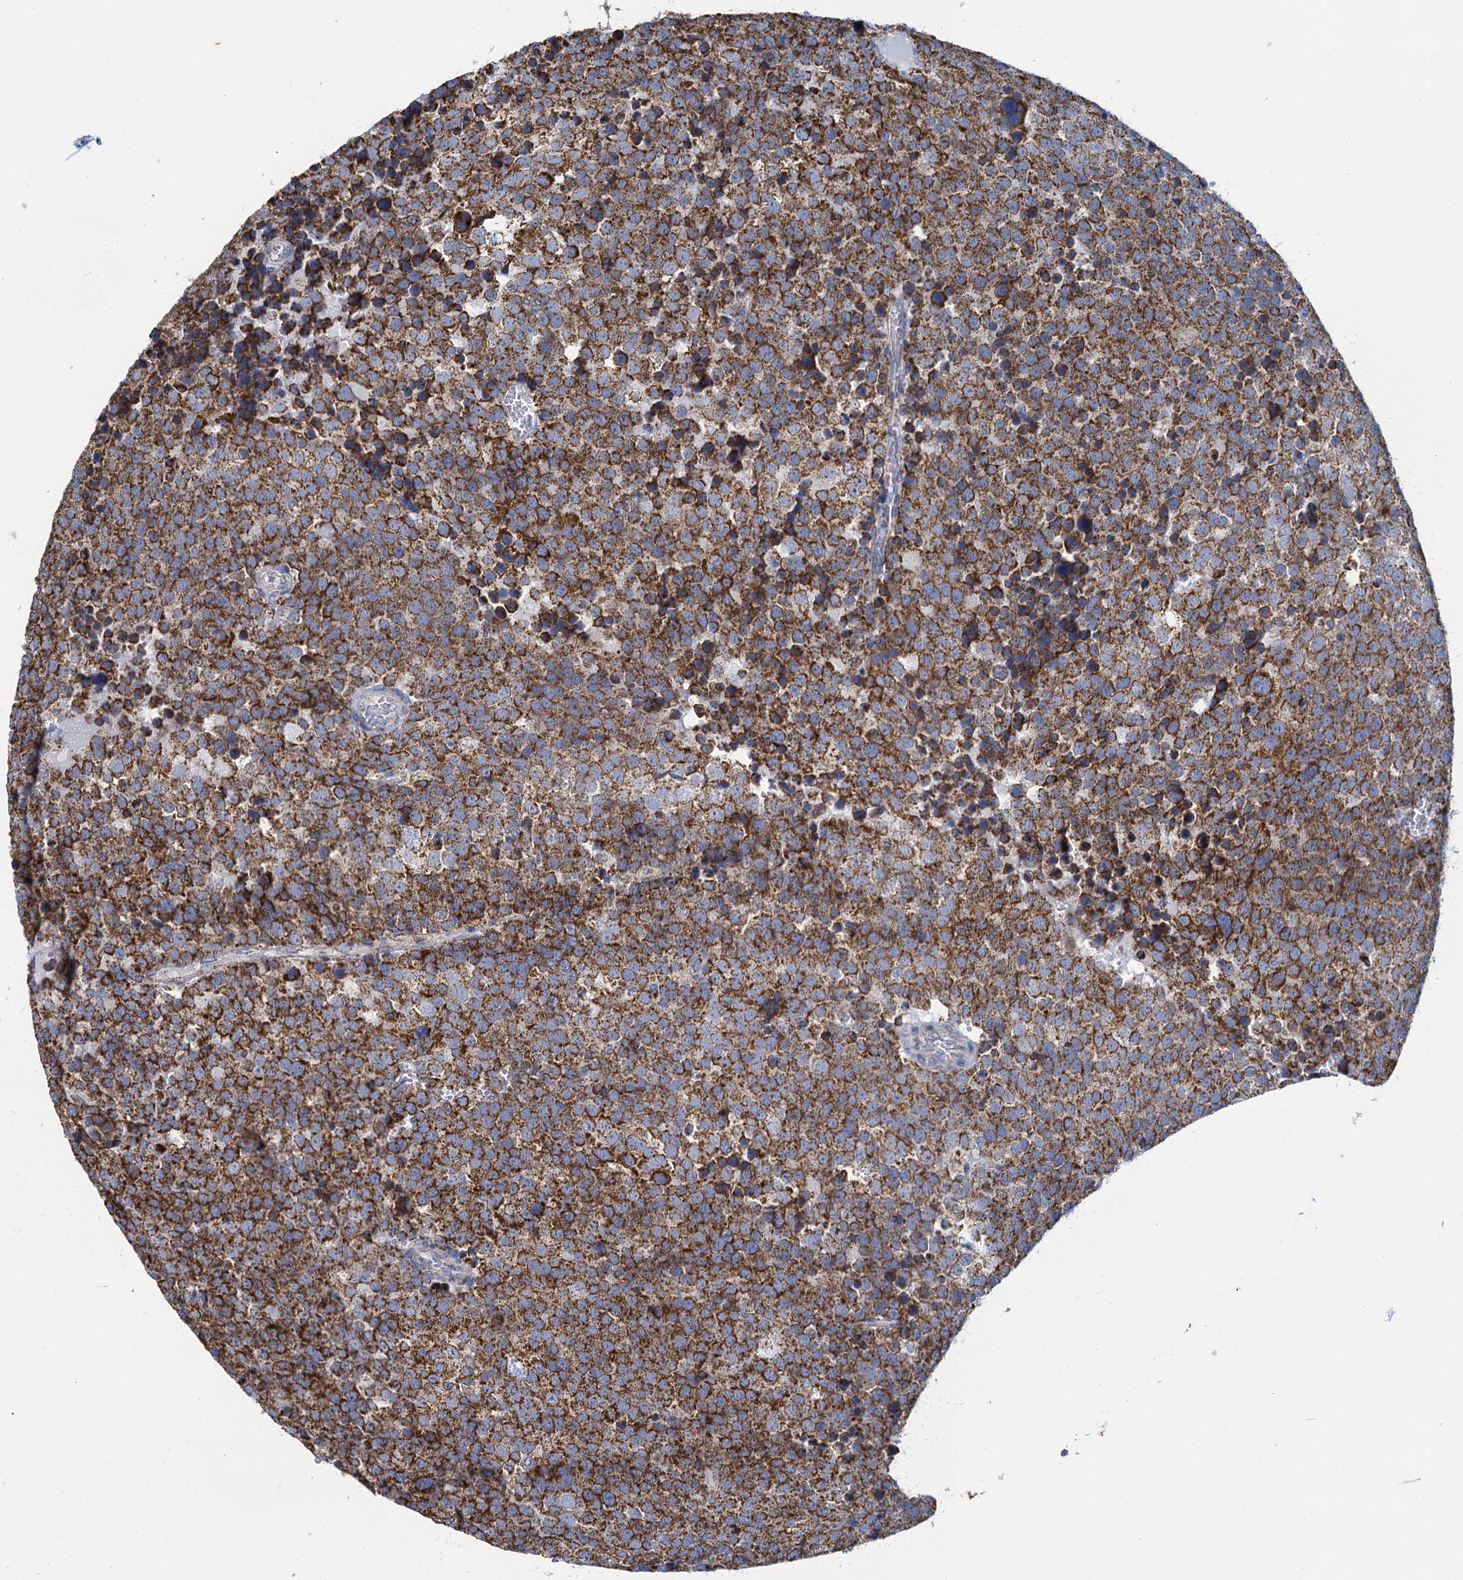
{"staining": {"intensity": "strong", "quantity": ">75%", "location": "cytoplasmic/membranous"}, "tissue": "testis cancer", "cell_type": "Tumor cells", "image_type": "cancer", "snomed": [{"axis": "morphology", "description": "Seminoma, NOS"}, {"axis": "topography", "description": "Testis"}], "caption": "Testis cancer stained with immunohistochemistry displays strong cytoplasmic/membranous expression in about >75% of tumor cells.", "gene": "CCP110", "patient": {"sex": "male", "age": 71}}